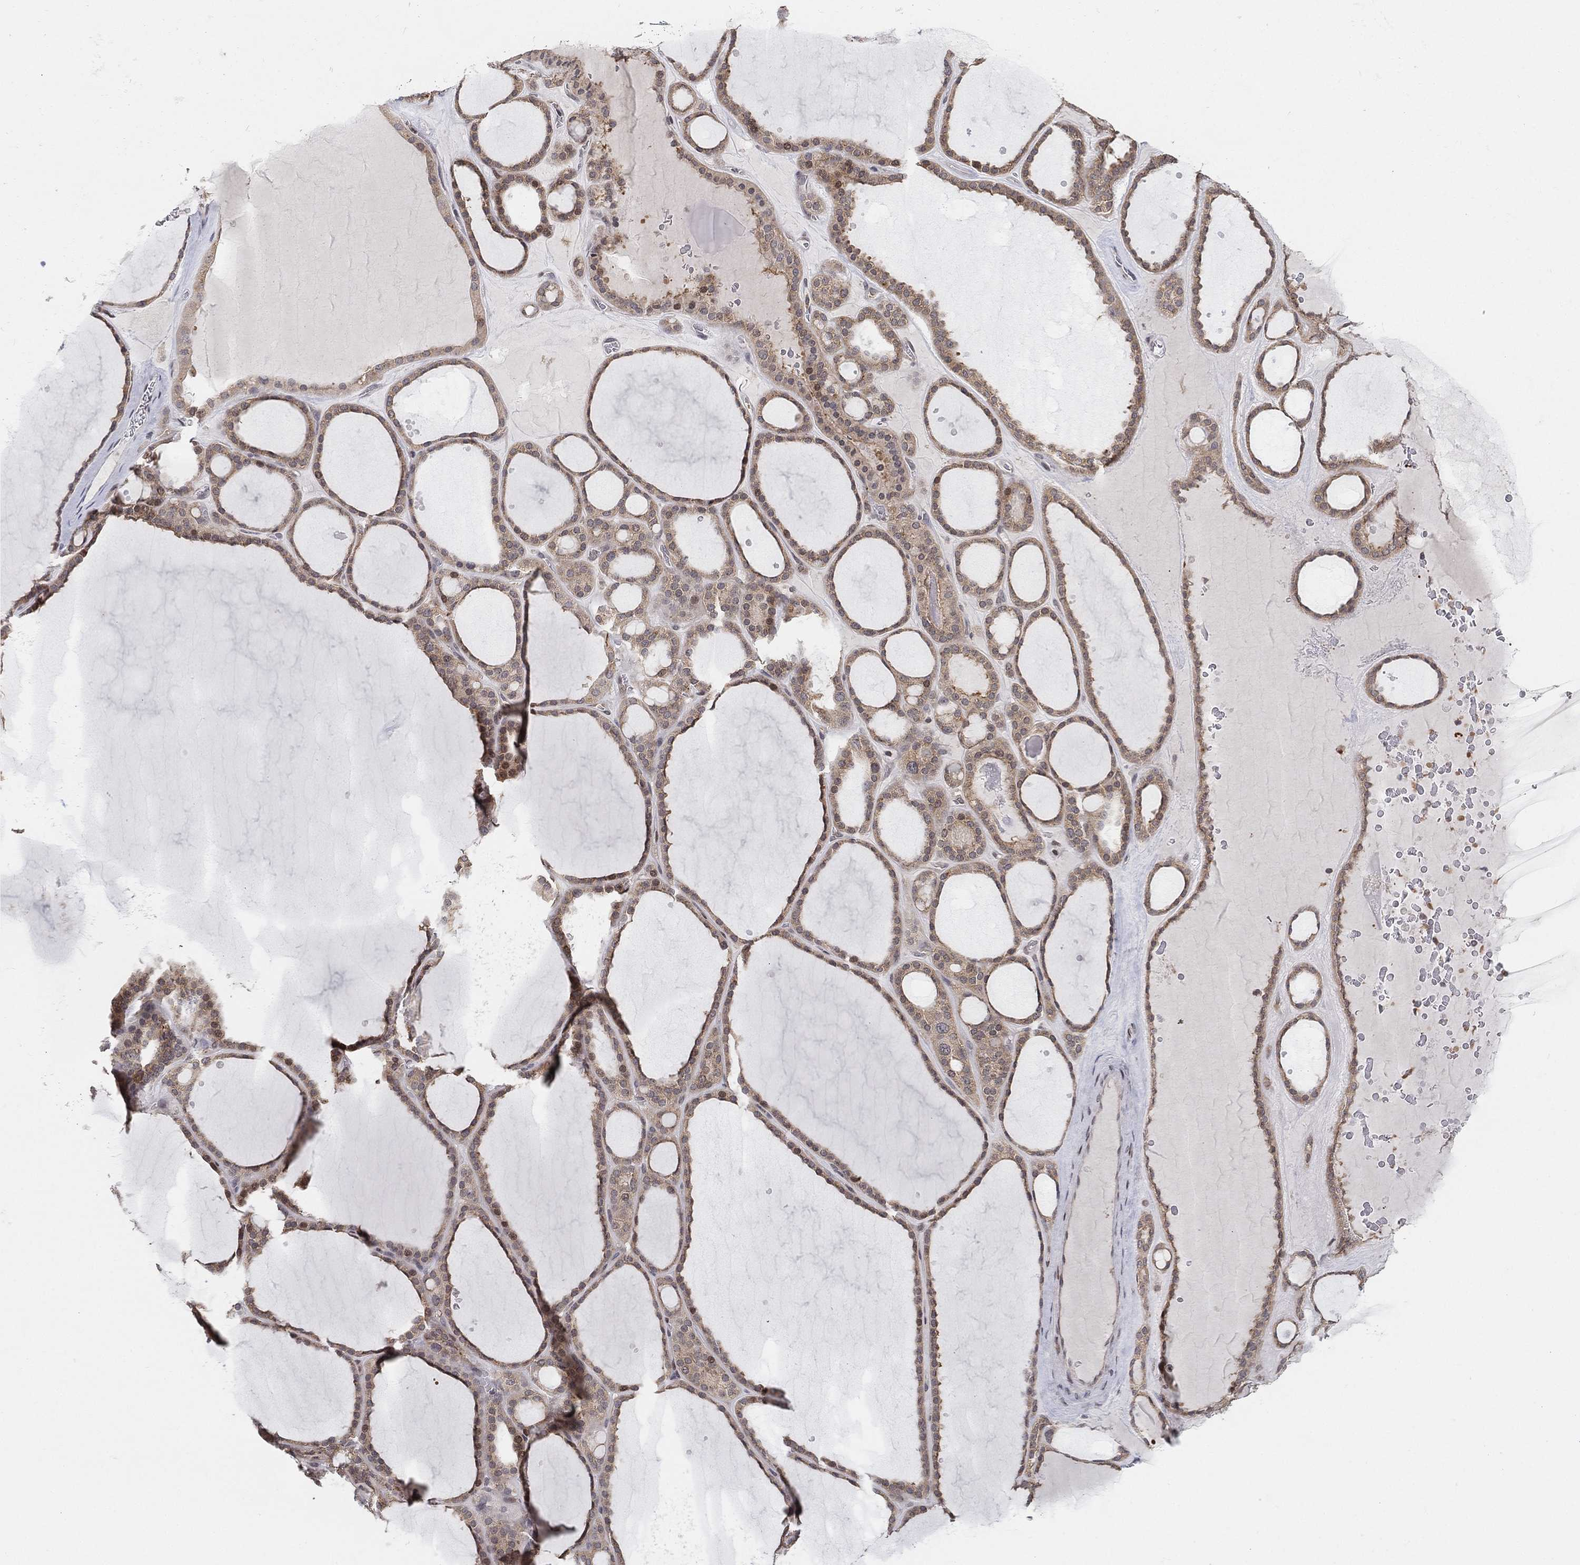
{"staining": {"intensity": "moderate", "quantity": "25%-75%", "location": "cytoplasmic/membranous,nuclear"}, "tissue": "thyroid gland", "cell_type": "Glandular cells", "image_type": "normal", "snomed": [{"axis": "morphology", "description": "Normal tissue, NOS"}, {"axis": "topography", "description": "Thyroid gland"}], "caption": "DAB immunohistochemical staining of unremarkable thyroid gland shows moderate cytoplasmic/membranous,nuclear protein staining in approximately 25%-75% of glandular cells.", "gene": "TMTC4", "patient": {"sex": "male", "age": 63}}